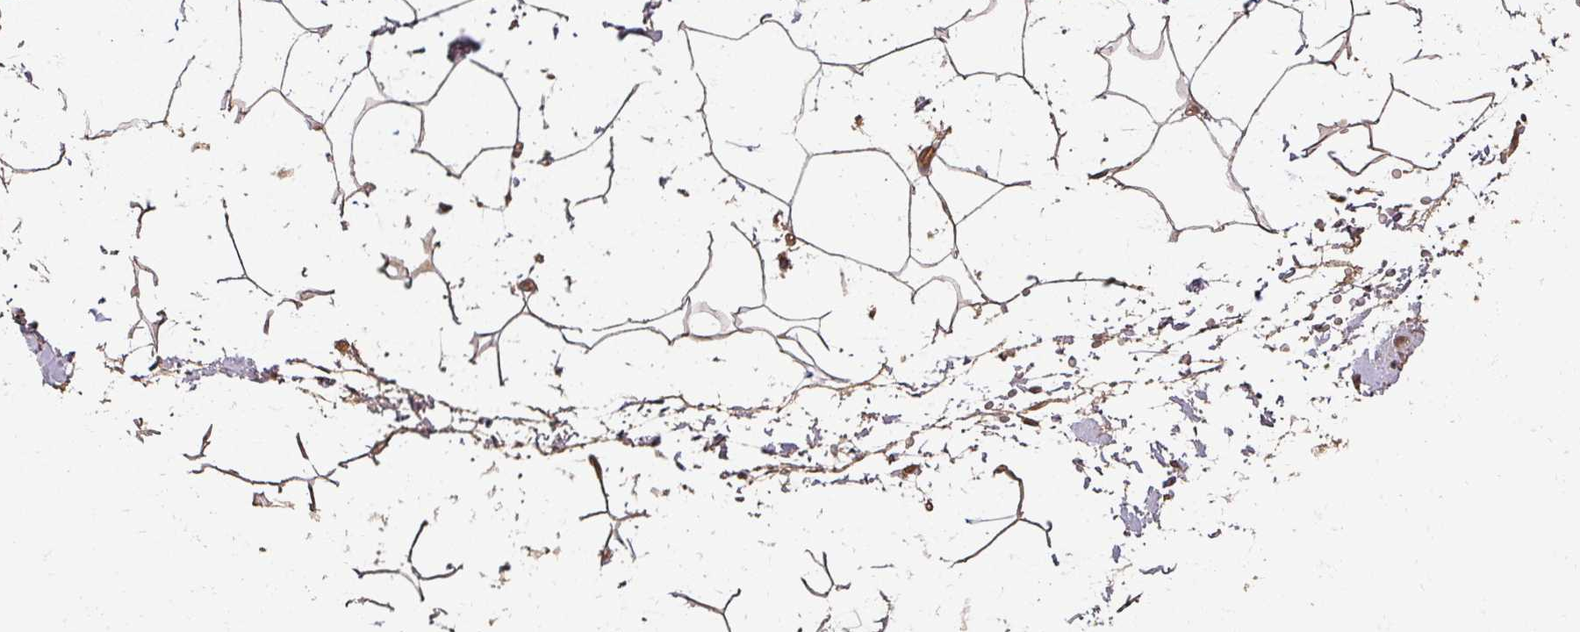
{"staining": {"intensity": "weak", "quantity": ">75%", "location": "cytoplasmic/membranous"}, "tissue": "adipose tissue", "cell_type": "Adipocytes", "image_type": "normal", "snomed": [{"axis": "morphology", "description": "Normal tissue, NOS"}, {"axis": "topography", "description": "Soft tissue"}, {"axis": "topography", "description": "Adipose tissue"}, {"axis": "topography", "description": "Vascular tissue"}, {"axis": "topography", "description": "Peripheral nerve tissue"}], "caption": "A brown stain highlights weak cytoplasmic/membranous positivity of a protein in adipocytes of normal adipose tissue. The staining is performed using DAB (3,3'-diaminobenzidine) brown chromogen to label protein expression. The nuclei are counter-stained blue using hematoxylin.", "gene": "BPIFB3", "patient": {"sex": "male", "age": 74}}